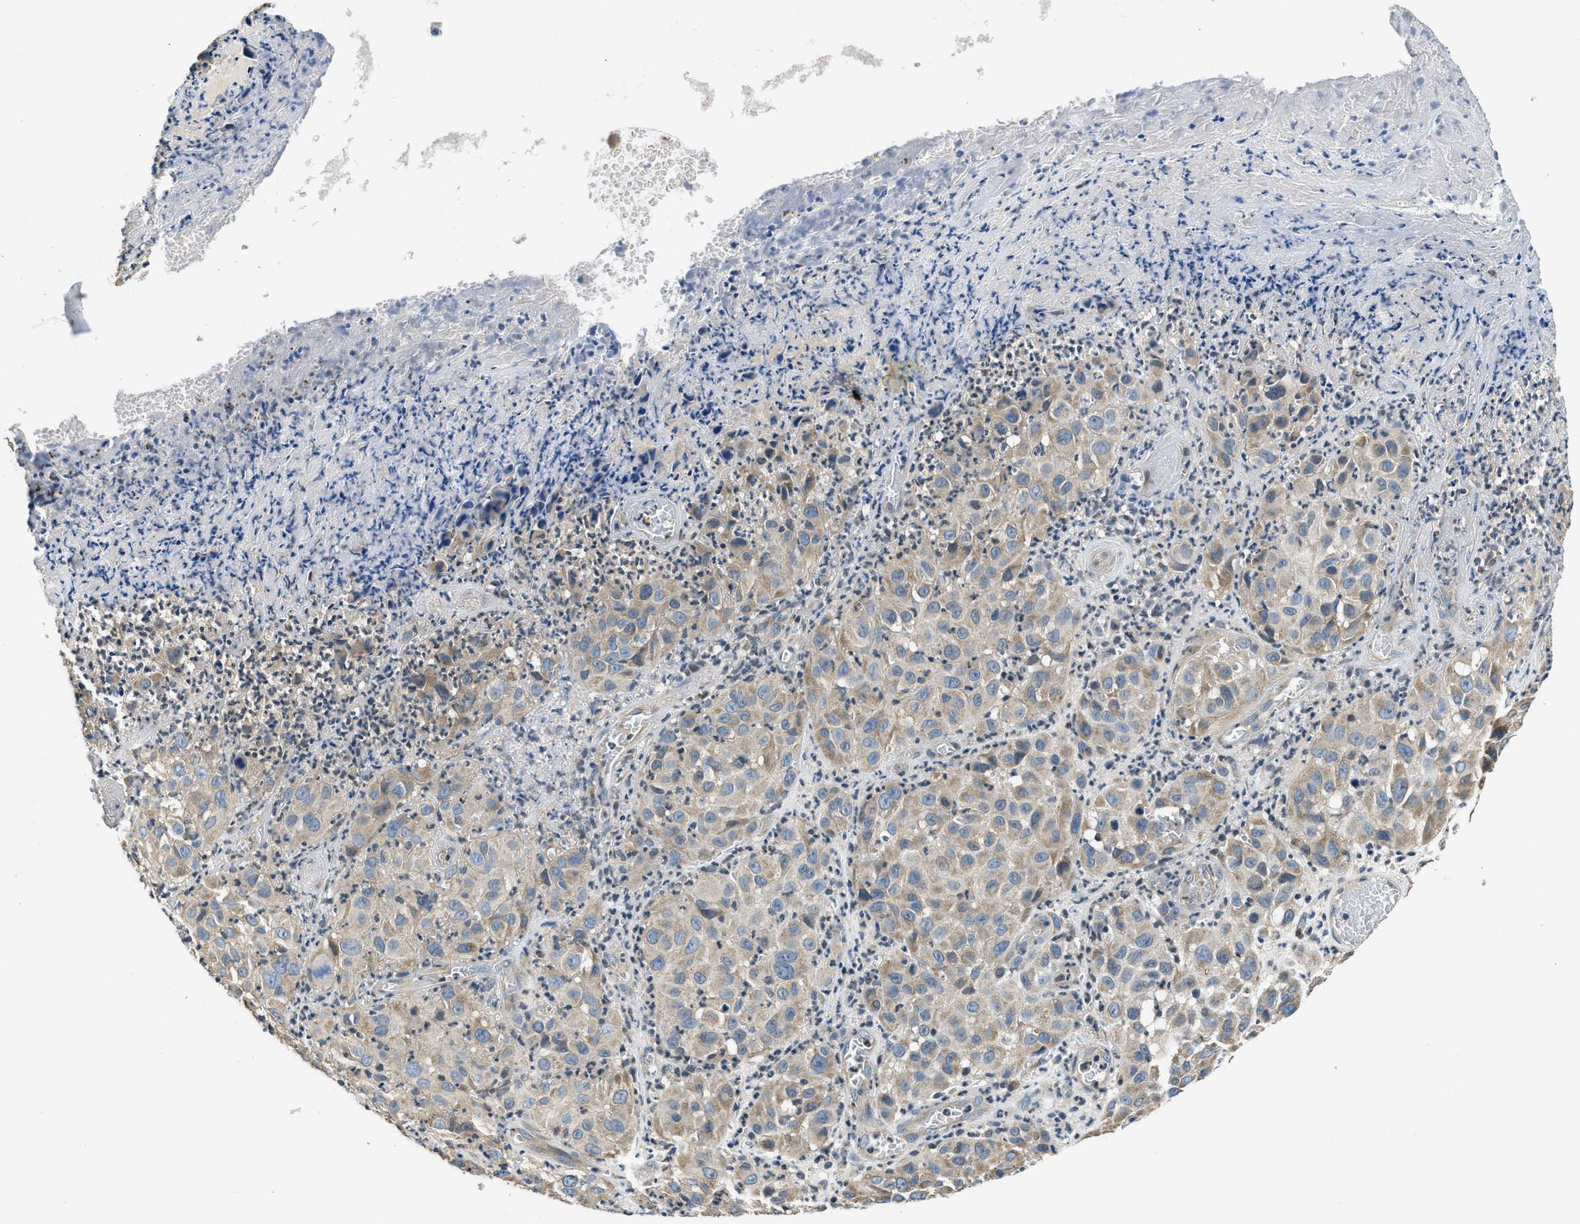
{"staining": {"intensity": "weak", "quantity": ">75%", "location": "cytoplasmic/membranous"}, "tissue": "melanoma", "cell_type": "Tumor cells", "image_type": "cancer", "snomed": [{"axis": "morphology", "description": "Malignant melanoma, NOS"}, {"axis": "topography", "description": "Skin"}], "caption": "The histopathology image reveals a brown stain indicating the presence of a protein in the cytoplasmic/membranous of tumor cells in melanoma.", "gene": "SSH2", "patient": {"sex": "female", "age": 21}}